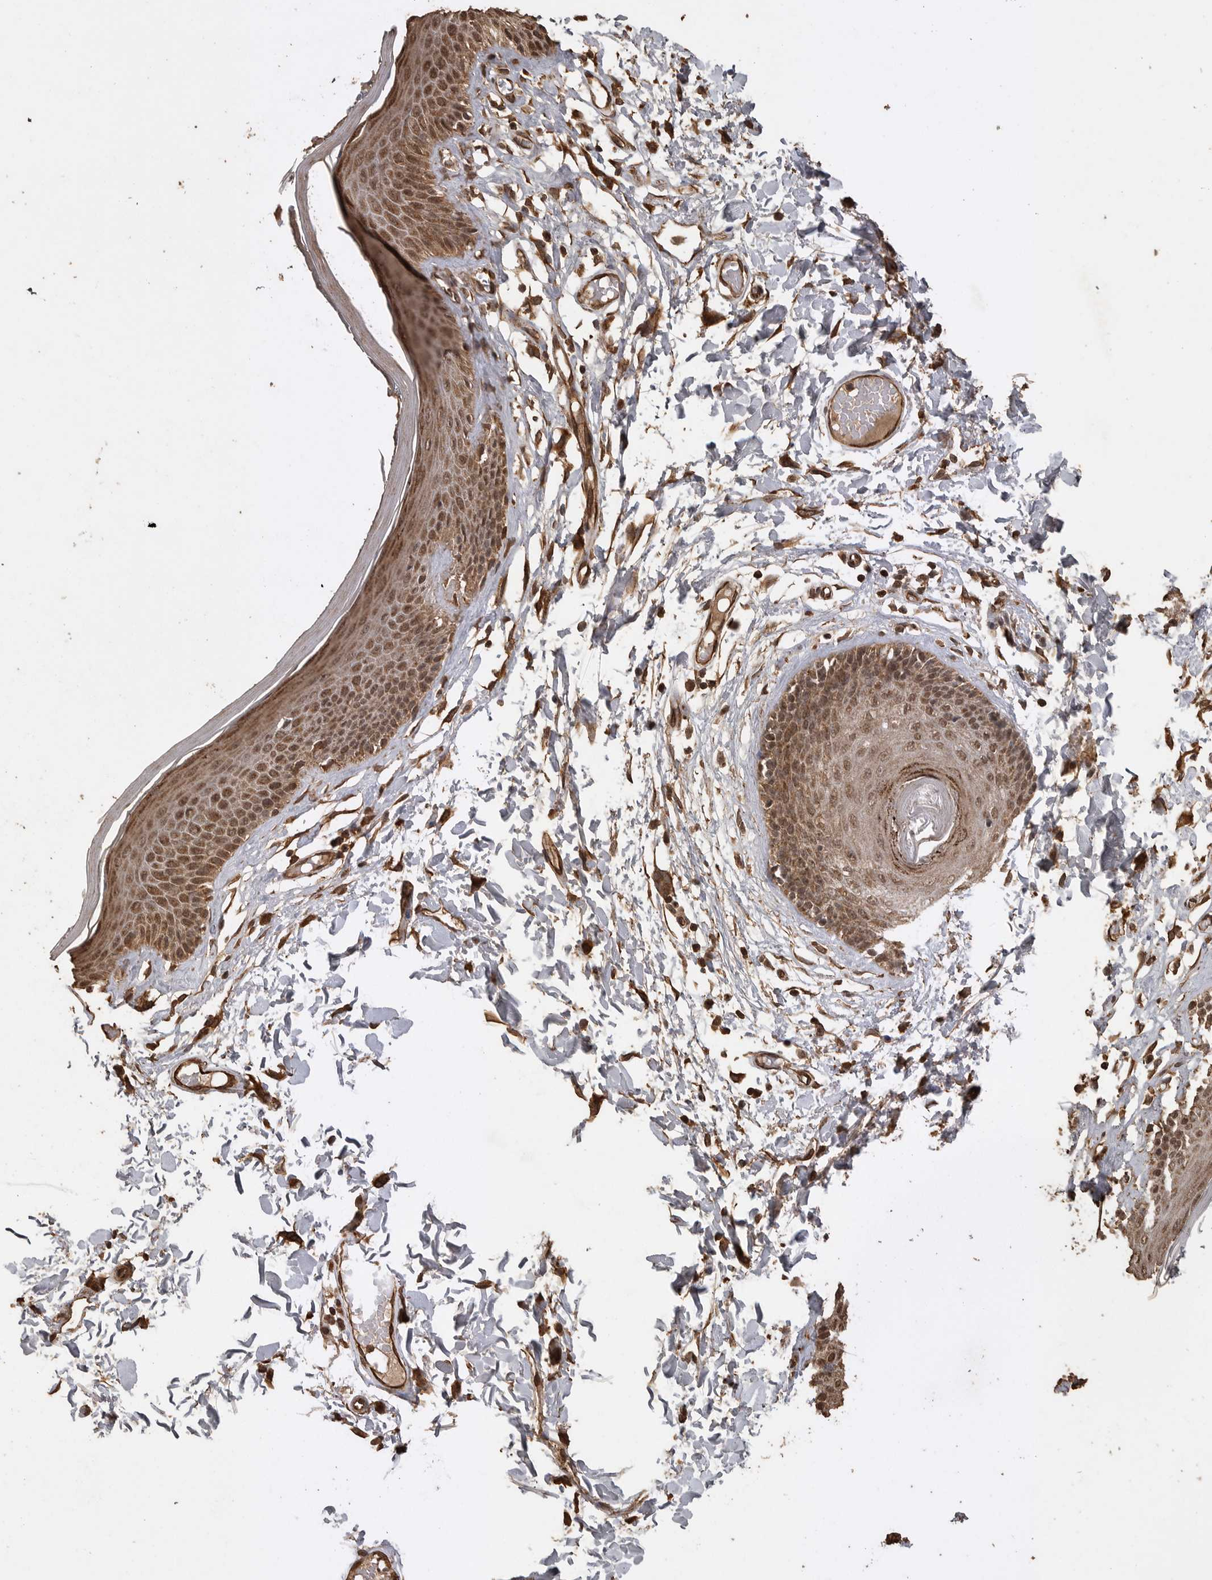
{"staining": {"intensity": "strong", "quantity": ">75%", "location": "cytoplasmic/membranous,nuclear"}, "tissue": "skin", "cell_type": "Epidermal cells", "image_type": "normal", "snomed": [{"axis": "morphology", "description": "Normal tissue, NOS"}, {"axis": "topography", "description": "Vulva"}], "caption": "This is an image of immunohistochemistry staining of benign skin, which shows strong positivity in the cytoplasmic/membranous,nuclear of epidermal cells.", "gene": "PINK1", "patient": {"sex": "female", "age": 73}}